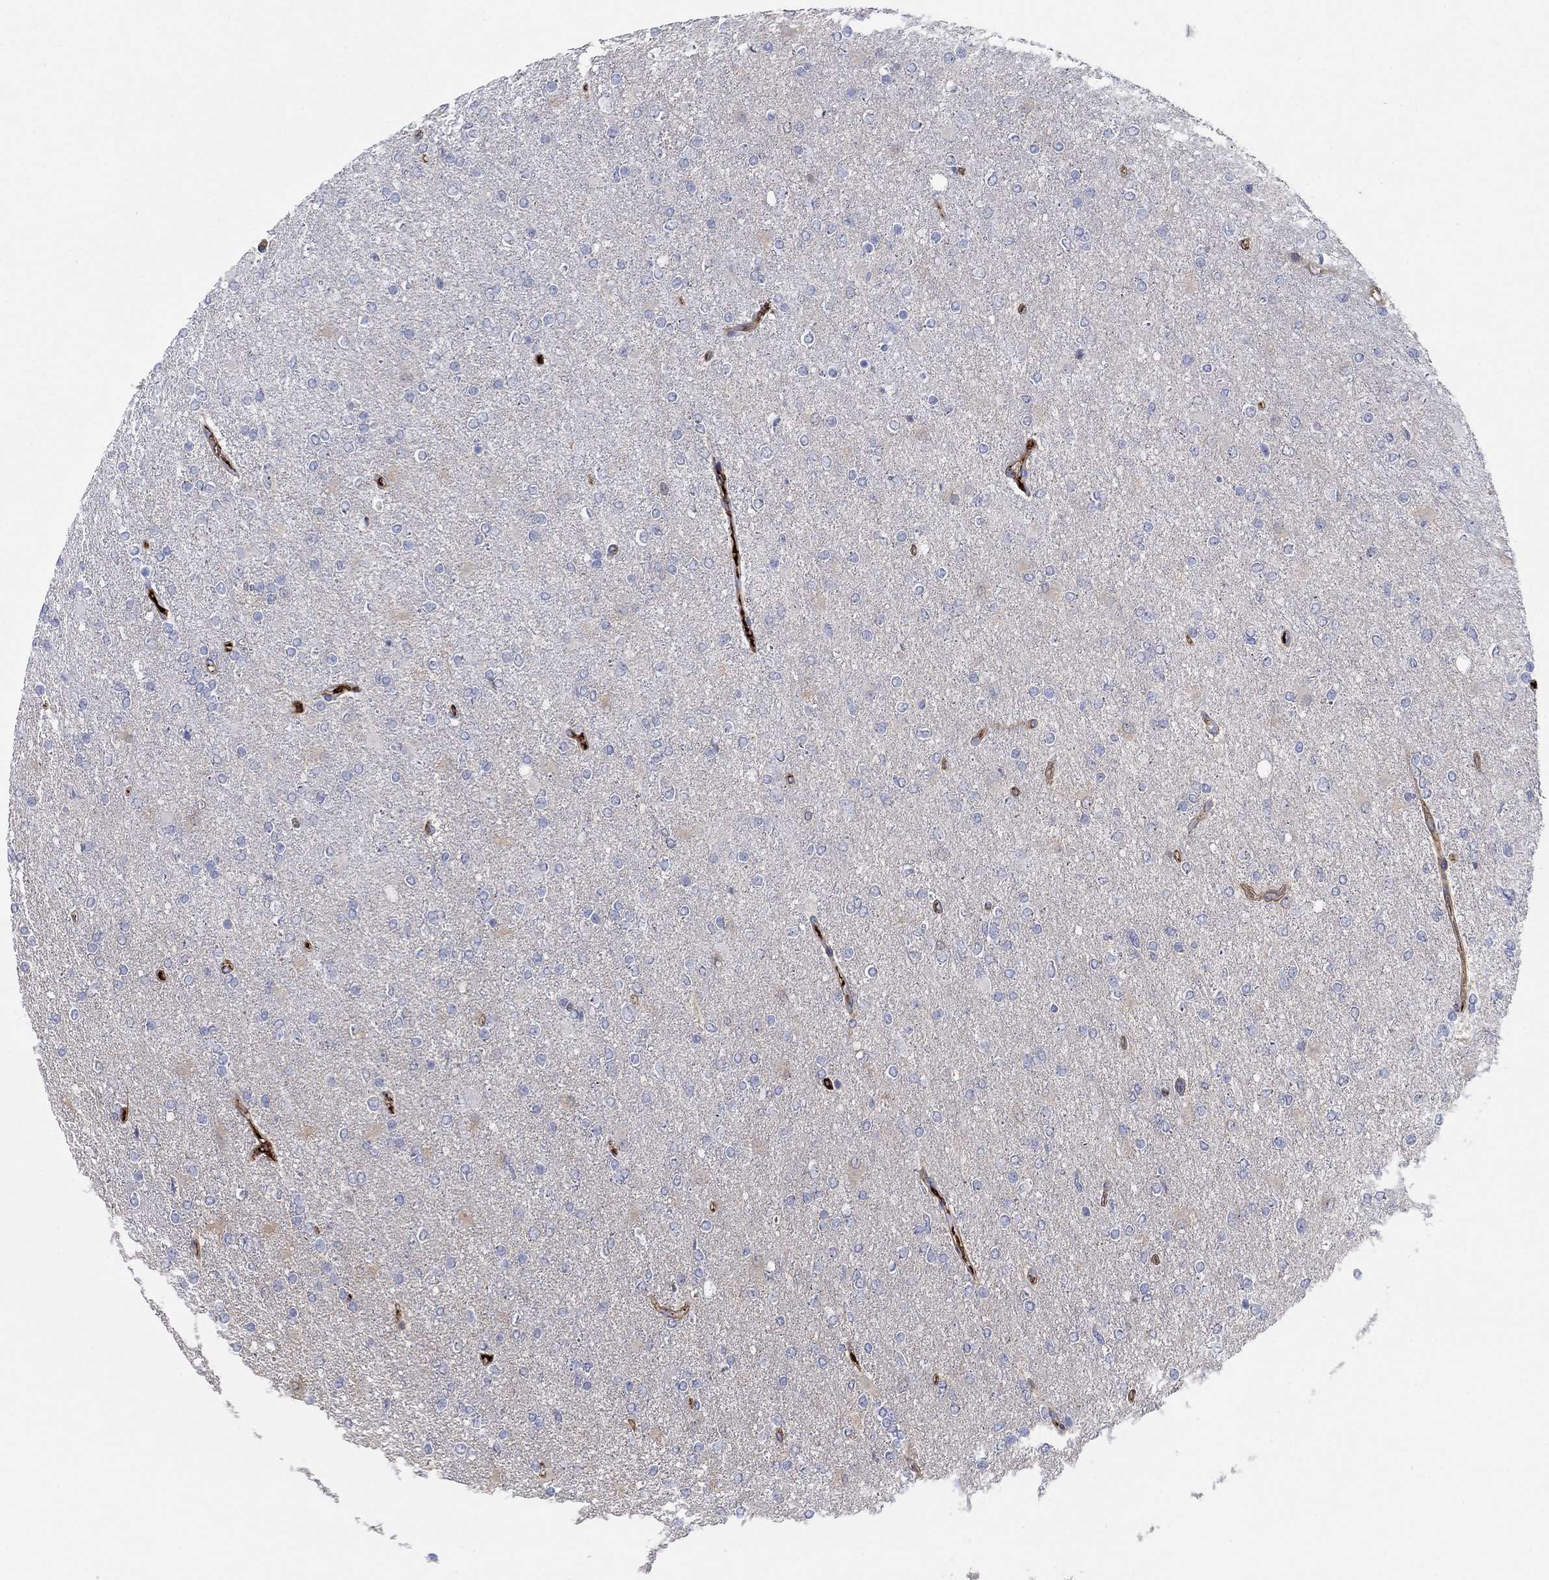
{"staining": {"intensity": "negative", "quantity": "none", "location": "none"}, "tissue": "glioma", "cell_type": "Tumor cells", "image_type": "cancer", "snomed": [{"axis": "morphology", "description": "Glioma, malignant, High grade"}, {"axis": "topography", "description": "Cerebral cortex"}], "caption": "A micrograph of human high-grade glioma (malignant) is negative for staining in tumor cells.", "gene": "APOC3", "patient": {"sex": "male", "age": 70}}